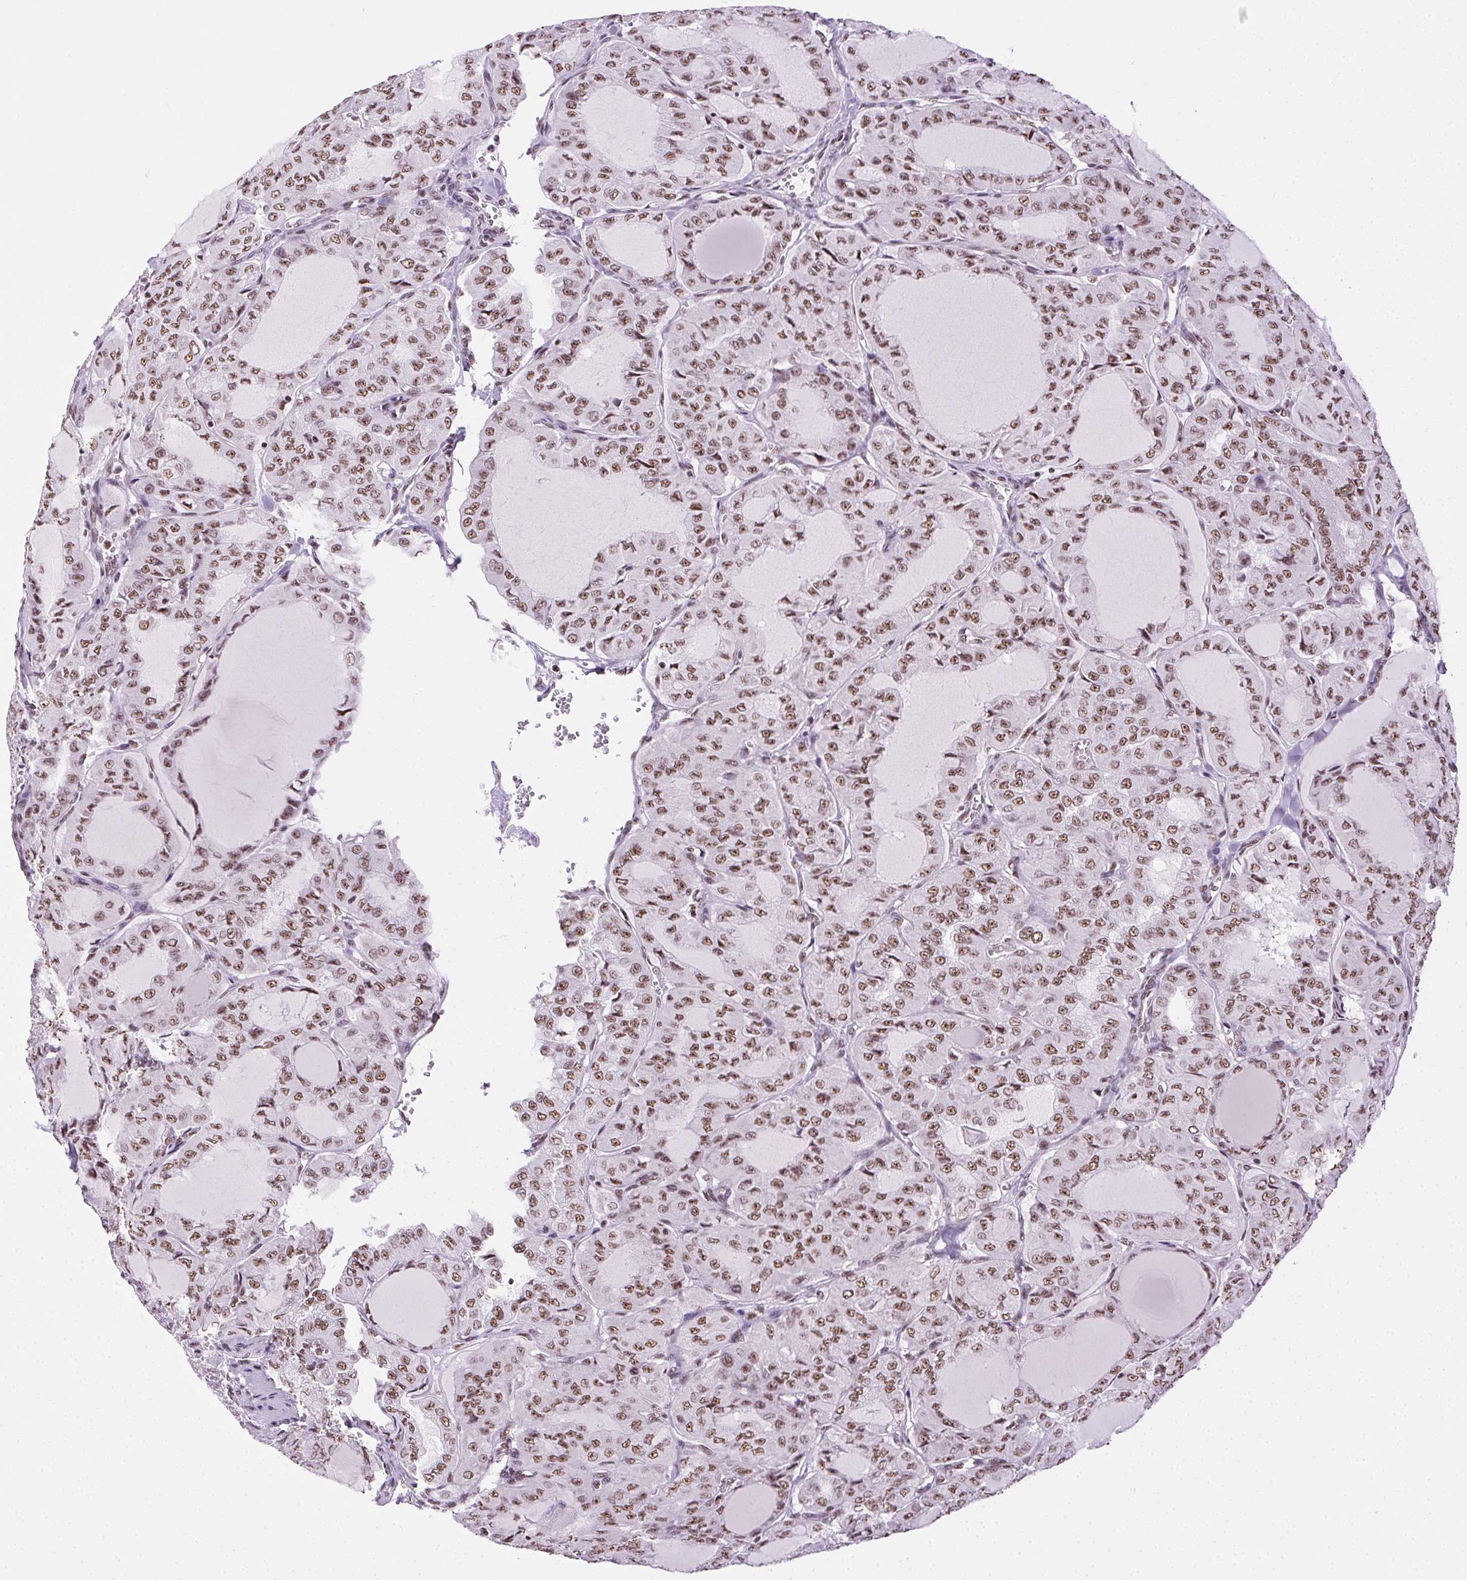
{"staining": {"intensity": "moderate", "quantity": ">75%", "location": "nuclear"}, "tissue": "thyroid cancer", "cell_type": "Tumor cells", "image_type": "cancer", "snomed": [{"axis": "morphology", "description": "Papillary adenocarcinoma, NOS"}, {"axis": "topography", "description": "Thyroid gland"}], "caption": "Human thyroid cancer stained for a protein (brown) exhibits moderate nuclear positive positivity in about >75% of tumor cells.", "gene": "TRA2B", "patient": {"sex": "male", "age": 20}}